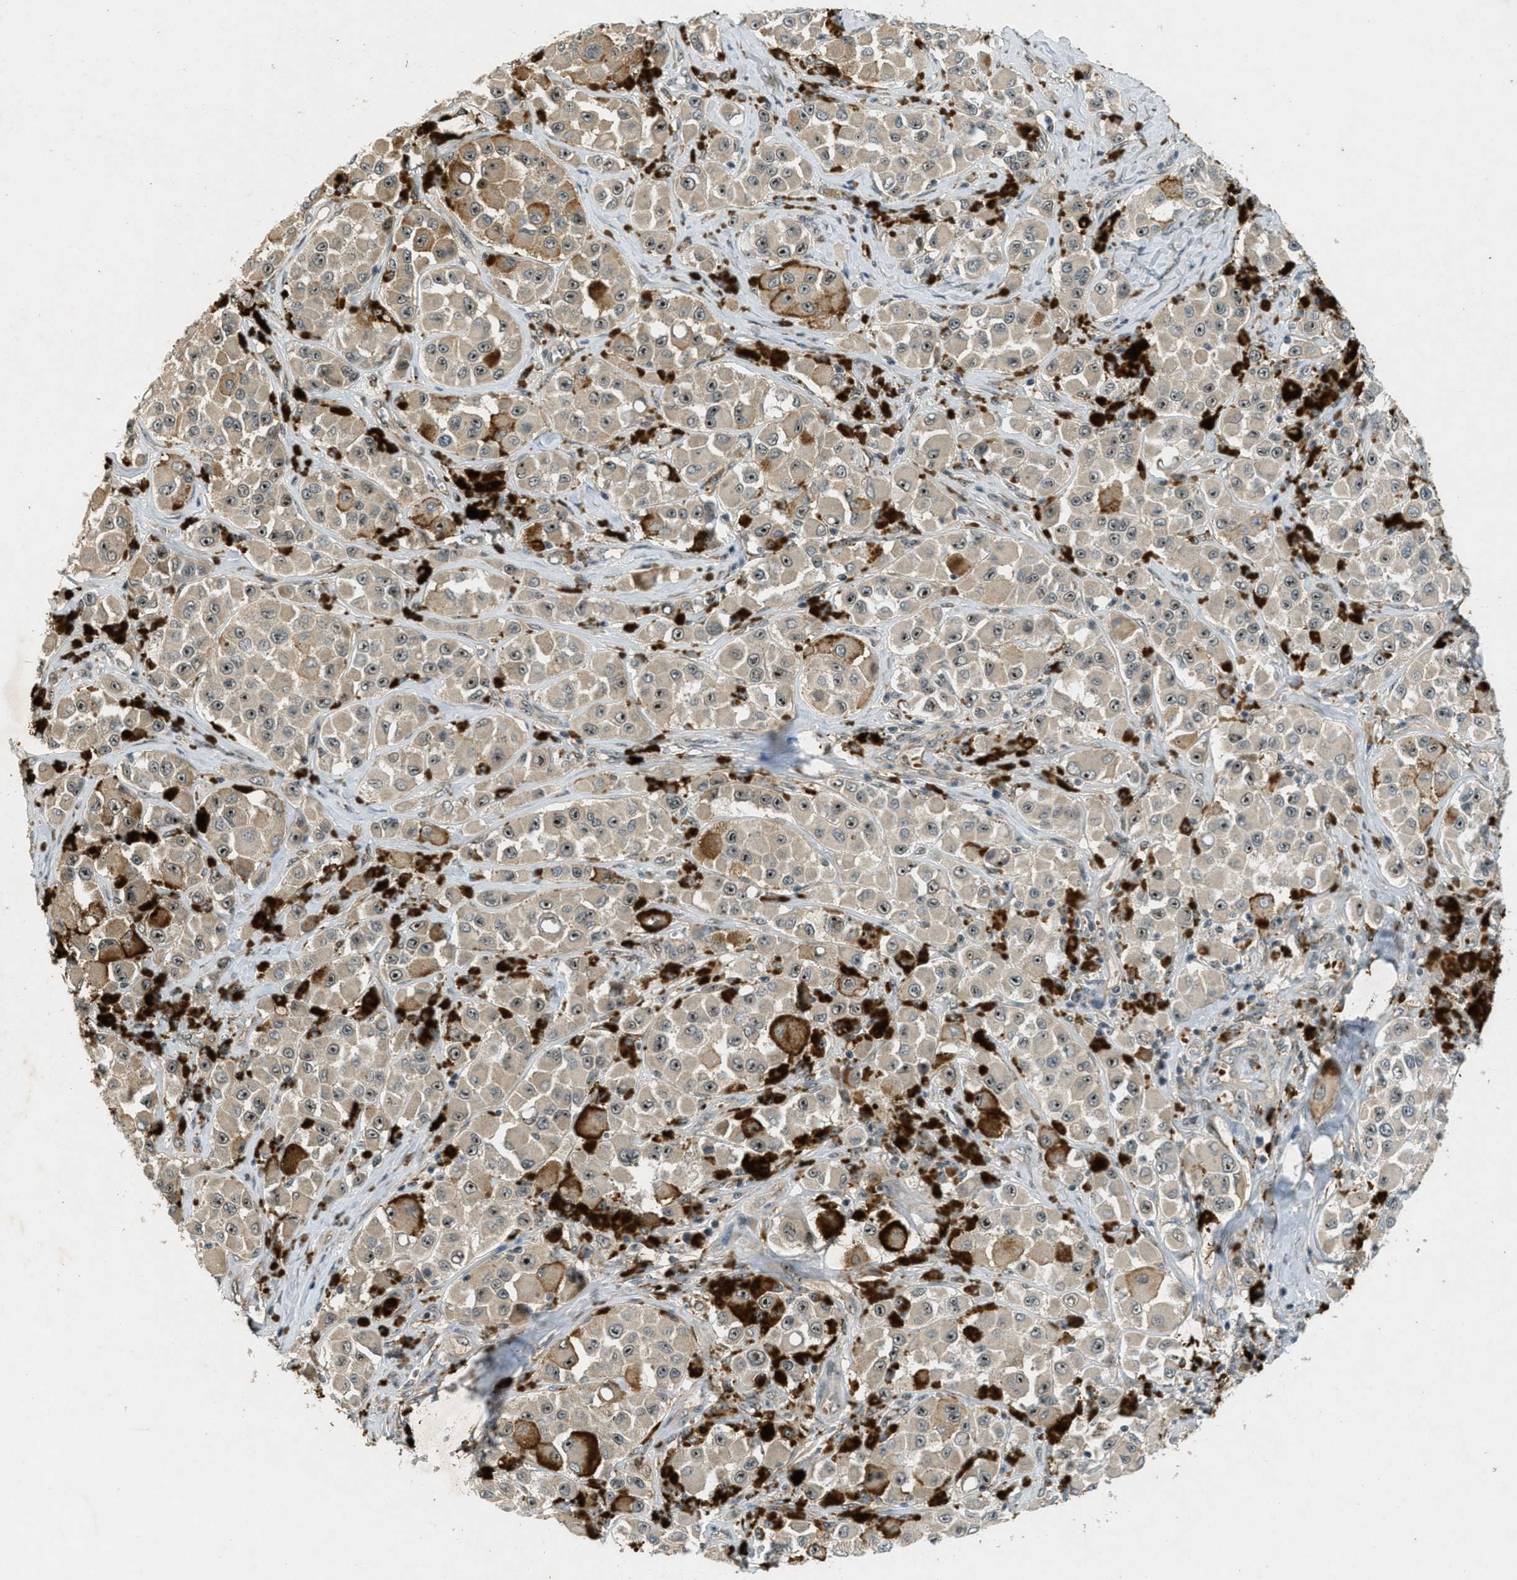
{"staining": {"intensity": "moderate", "quantity": ">75%", "location": "cytoplasmic/membranous,nuclear"}, "tissue": "melanoma", "cell_type": "Tumor cells", "image_type": "cancer", "snomed": [{"axis": "morphology", "description": "Malignant melanoma, NOS"}, {"axis": "topography", "description": "Skin"}], "caption": "Tumor cells display moderate cytoplasmic/membranous and nuclear staining in about >75% of cells in melanoma. The protein of interest is stained brown, and the nuclei are stained in blue (DAB IHC with brightfield microscopy, high magnification).", "gene": "STK11", "patient": {"sex": "male", "age": 84}}